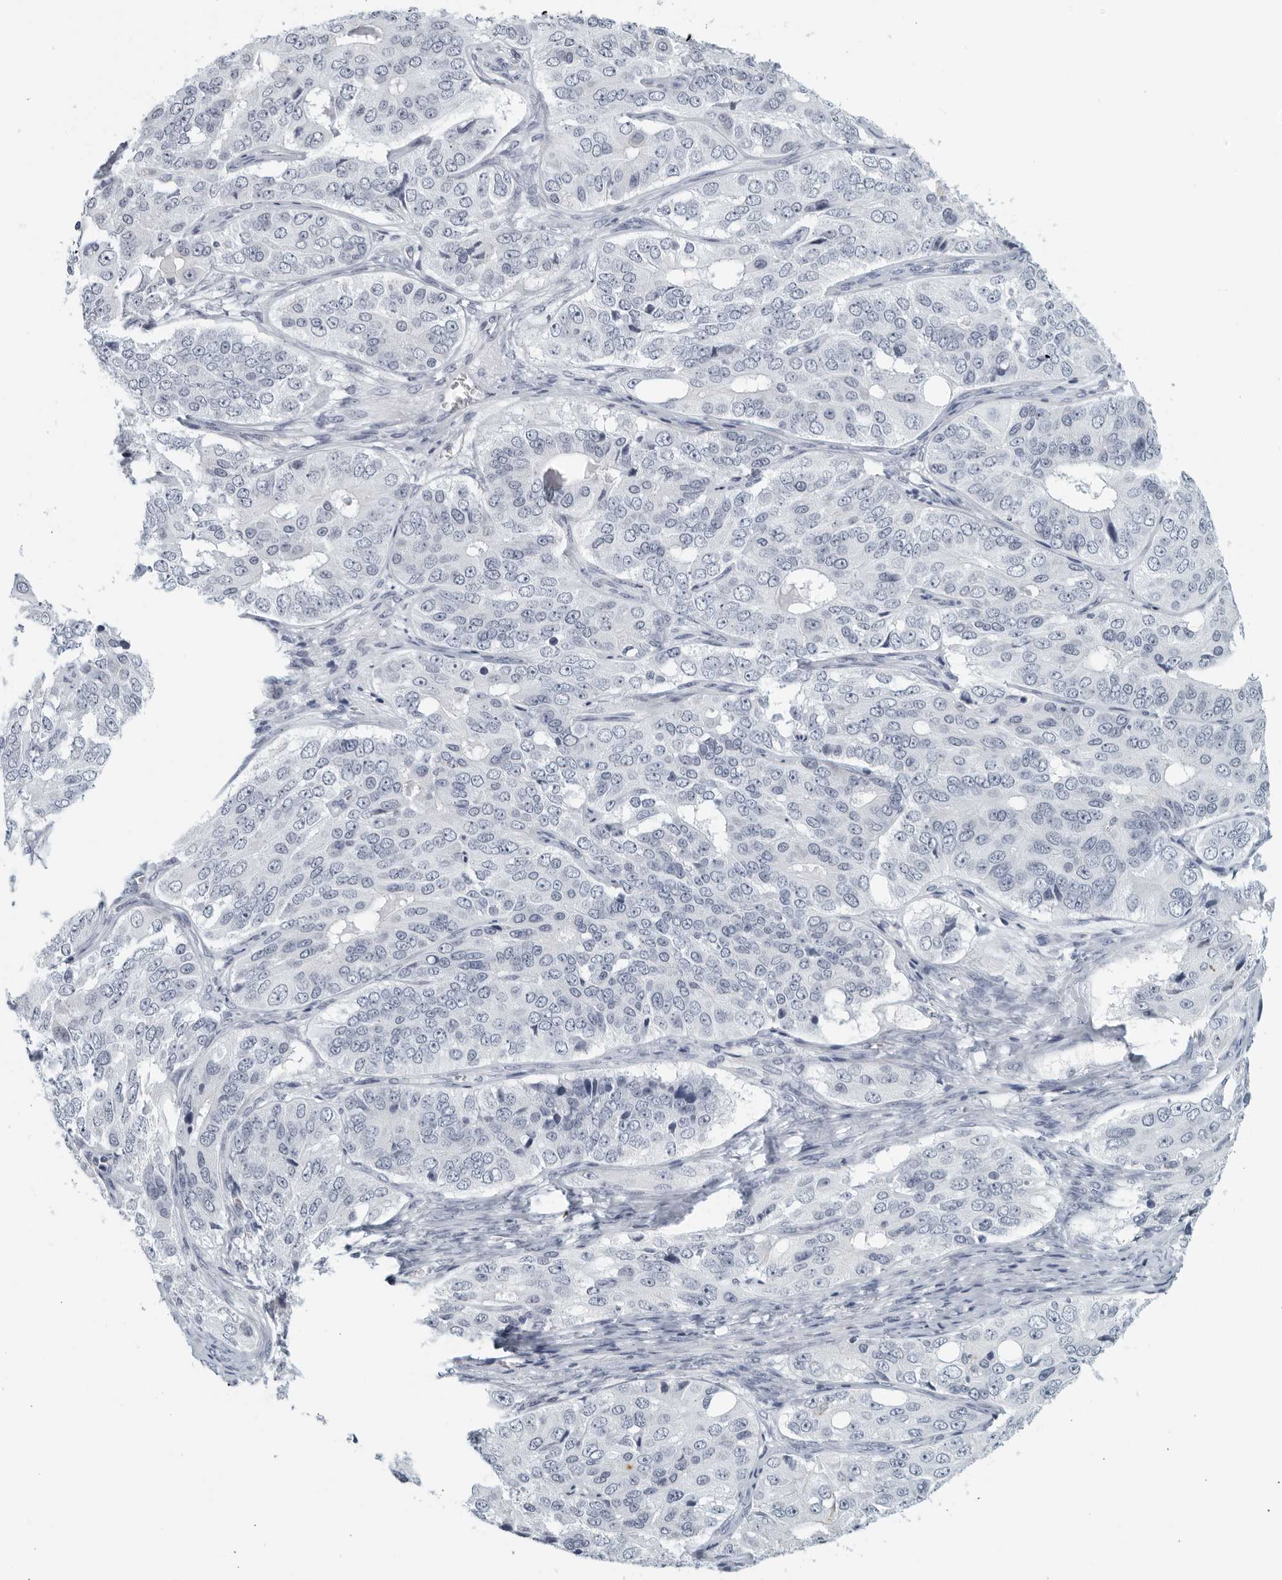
{"staining": {"intensity": "negative", "quantity": "none", "location": "none"}, "tissue": "ovarian cancer", "cell_type": "Tumor cells", "image_type": "cancer", "snomed": [{"axis": "morphology", "description": "Carcinoma, endometroid"}, {"axis": "topography", "description": "Ovary"}], "caption": "This is a histopathology image of immunohistochemistry (IHC) staining of ovarian cancer, which shows no positivity in tumor cells.", "gene": "KLK7", "patient": {"sex": "female", "age": 51}}